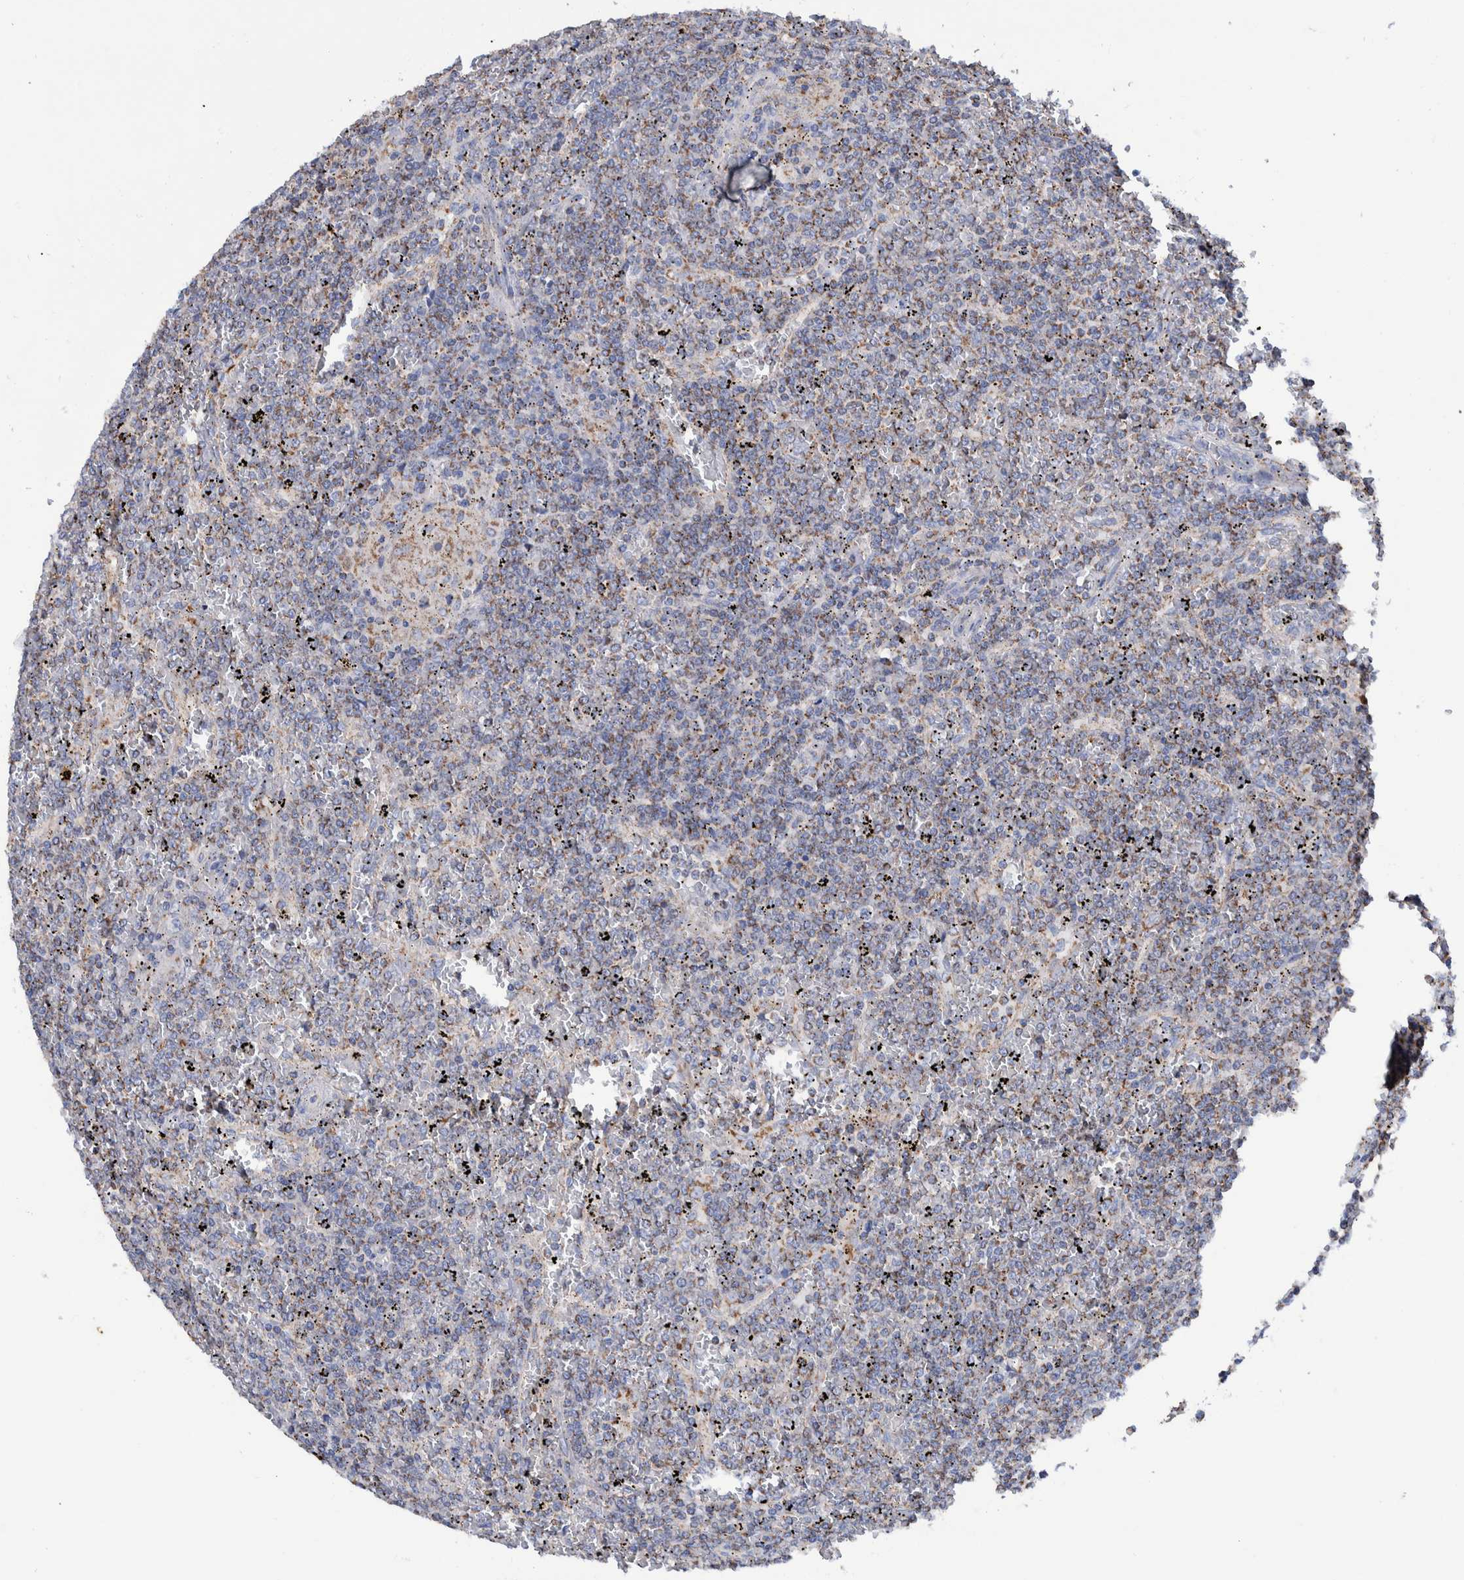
{"staining": {"intensity": "moderate", "quantity": "25%-75%", "location": "cytoplasmic/membranous"}, "tissue": "lymphoma", "cell_type": "Tumor cells", "image_type": "cancer", "snomed": [{"axis": "morphology", "description": "Malignant lymphoma, non-Hodgkin's type, Low grade"}, {"axis": "topography", "description": "Spleen"}], "caption": "IHC micrograph of lymphoma stained for a protein (brown), which reveals medium levels of moderate cytoplasmic/membranous staining in approximately 25%-75% of tumor cells.", "gene": "DECR1", "patient": {"sex": "female", "age": 19}}